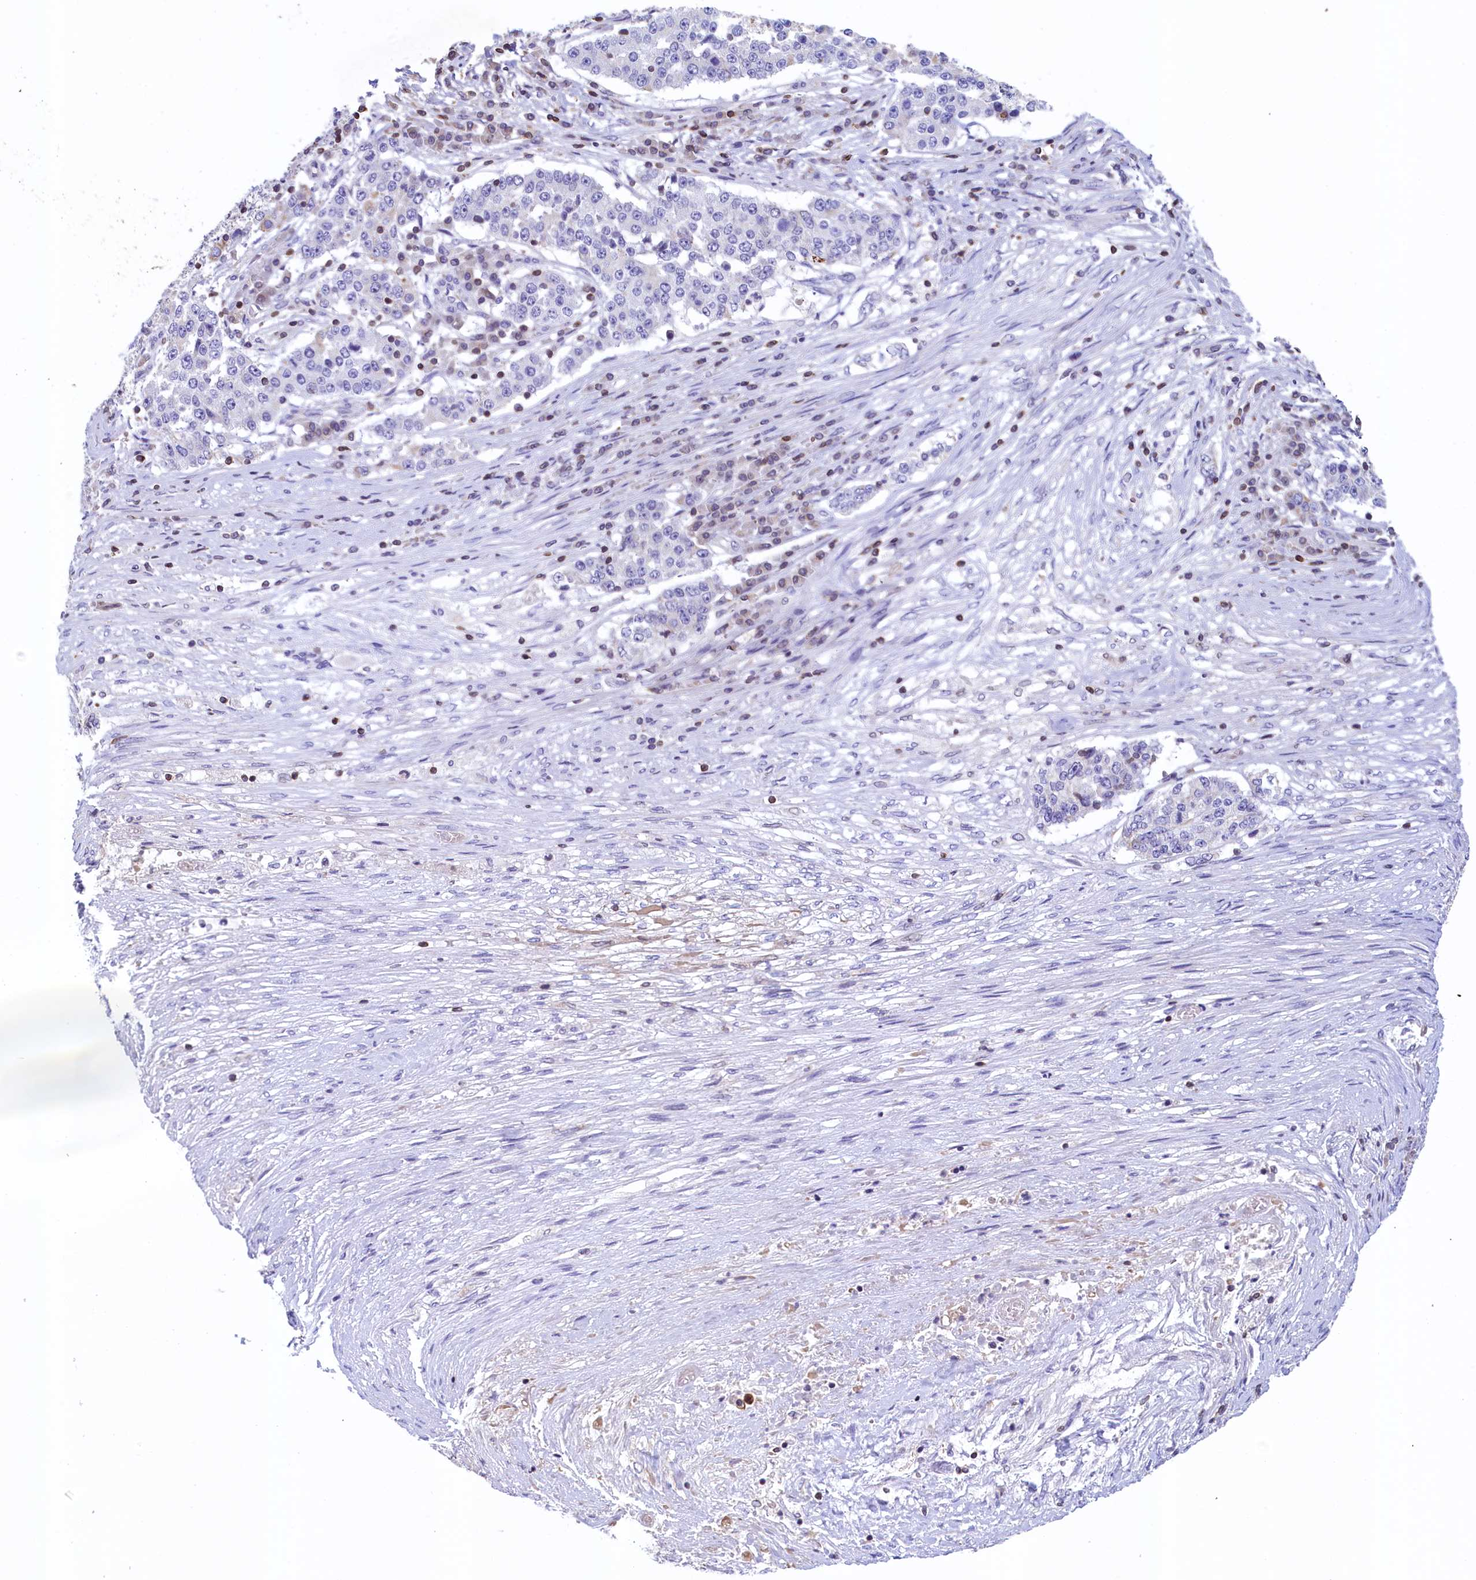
{"staining": {"intensity": "negative", "quantity": "none", "location": "none"}, "tissue": "stomach cancer", "cell_type": "Tumor cells", "image_type": "cancer", "snomed": [{"axis": "morphology", "description": "Adenocarcinoma, NOS"}, {"axis": "topography", "description": "Stomach"}], "caption": "The immunohistochemistry (IHC) histopathology image has no significant positivity in tumor cells of stomach cancer tissue. Brightfield microscopy of IHC stained with DAB (brown) and hematoxylin (blue), captured at high magnification.", "gene": "TRAF3IP3", "patient": {"sex": "male", "age": 59}}